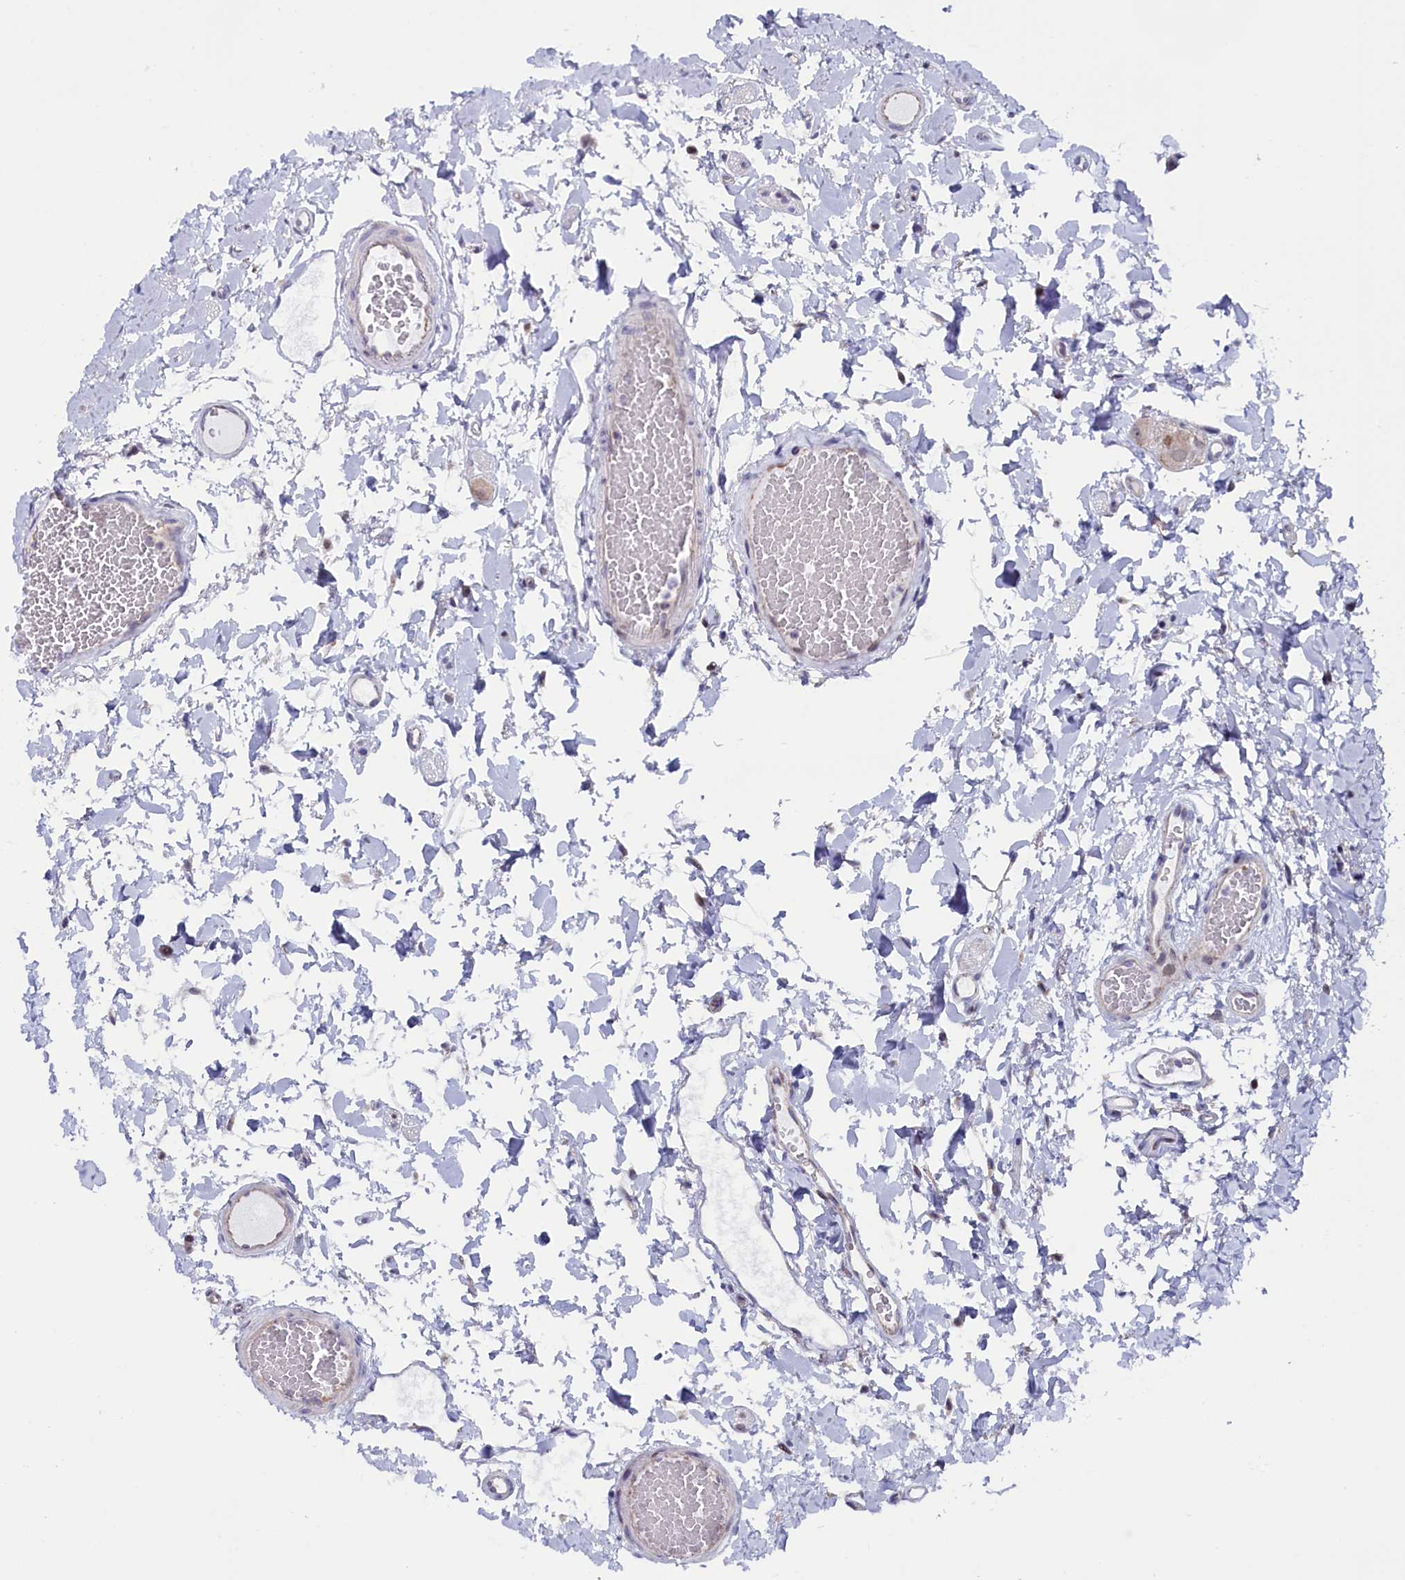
{"staining": {"intensity": "negative", "quantity": "none", "location": "none"}, "tissue": "colon", "cell_type": "Endothelial cells", "image_type": "normal", "snomed": [{"axis": "morphology", "description": "Normal tissue, NOS"}, {"axis": "topography", "description": "Colon"}], "caption": "High power microscopy histopathology image of an immunohistochemistry micrograph of benign colon, revealing no significant positivity in endothelial cells.", "gene": "CIAPIN1", "patient": {"sex": "male", "age": 84}}